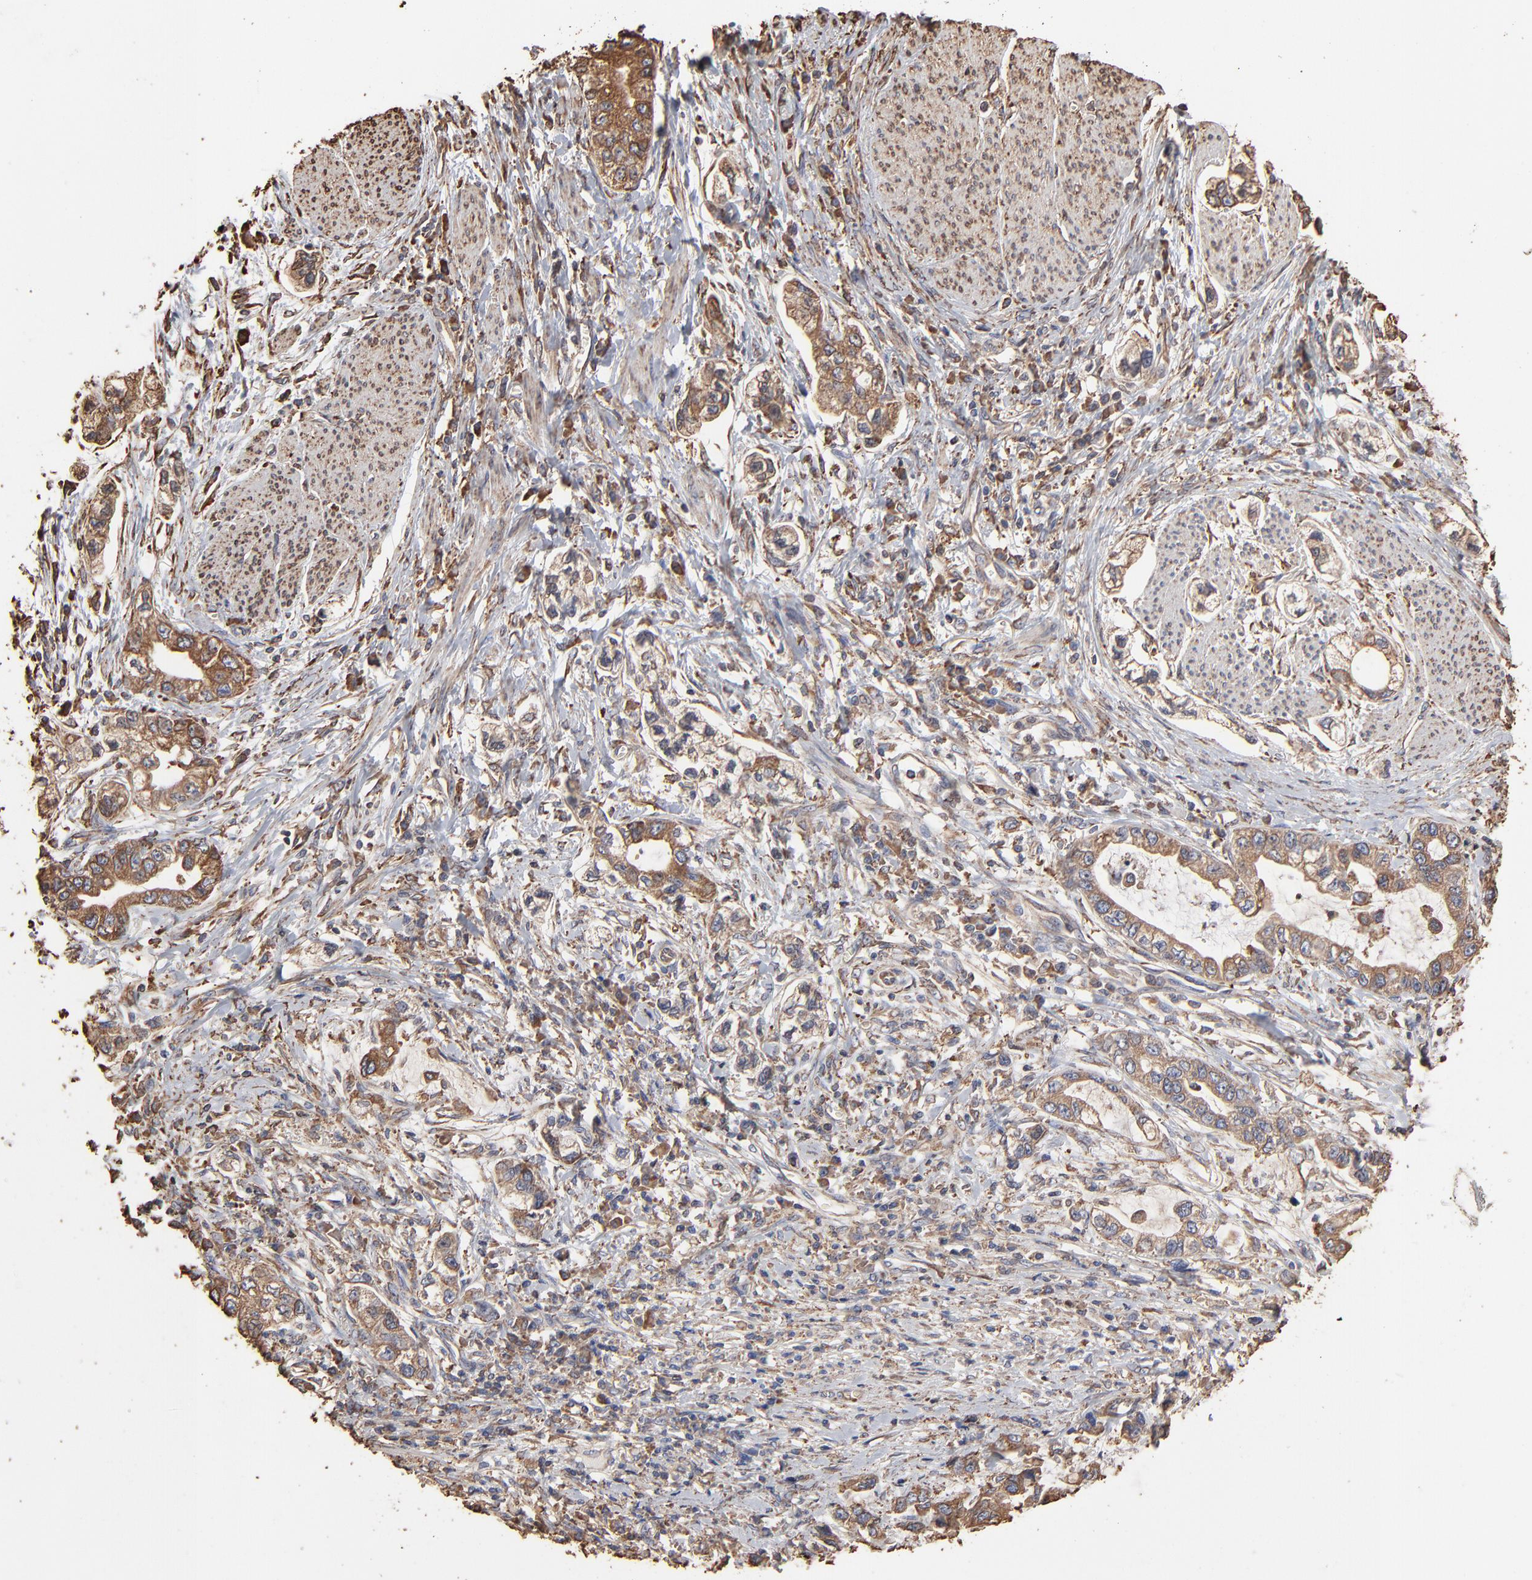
{"staining": {"intensity": "moderate", "quantity": ">75%", "location": "cytoplasmic/membranous"}, "tissue": "stomach cancer", "cell_type": "Tumor cells", "image_type": "cancer", "snomed": [{"axis": "morphology", "description": "Adenocarcinoma, NOS"}, {"axis": "topography", "description": "Stomach, lower"}], "caption": "Adenocarcinoma (stomach) stained for a protein (brown) displays moderate cytoplasmic/membranous positive expression in approximately >75% of tumor cells.", "gene": "PDIA3", "patient": {"sex": "female", "age": 93}}